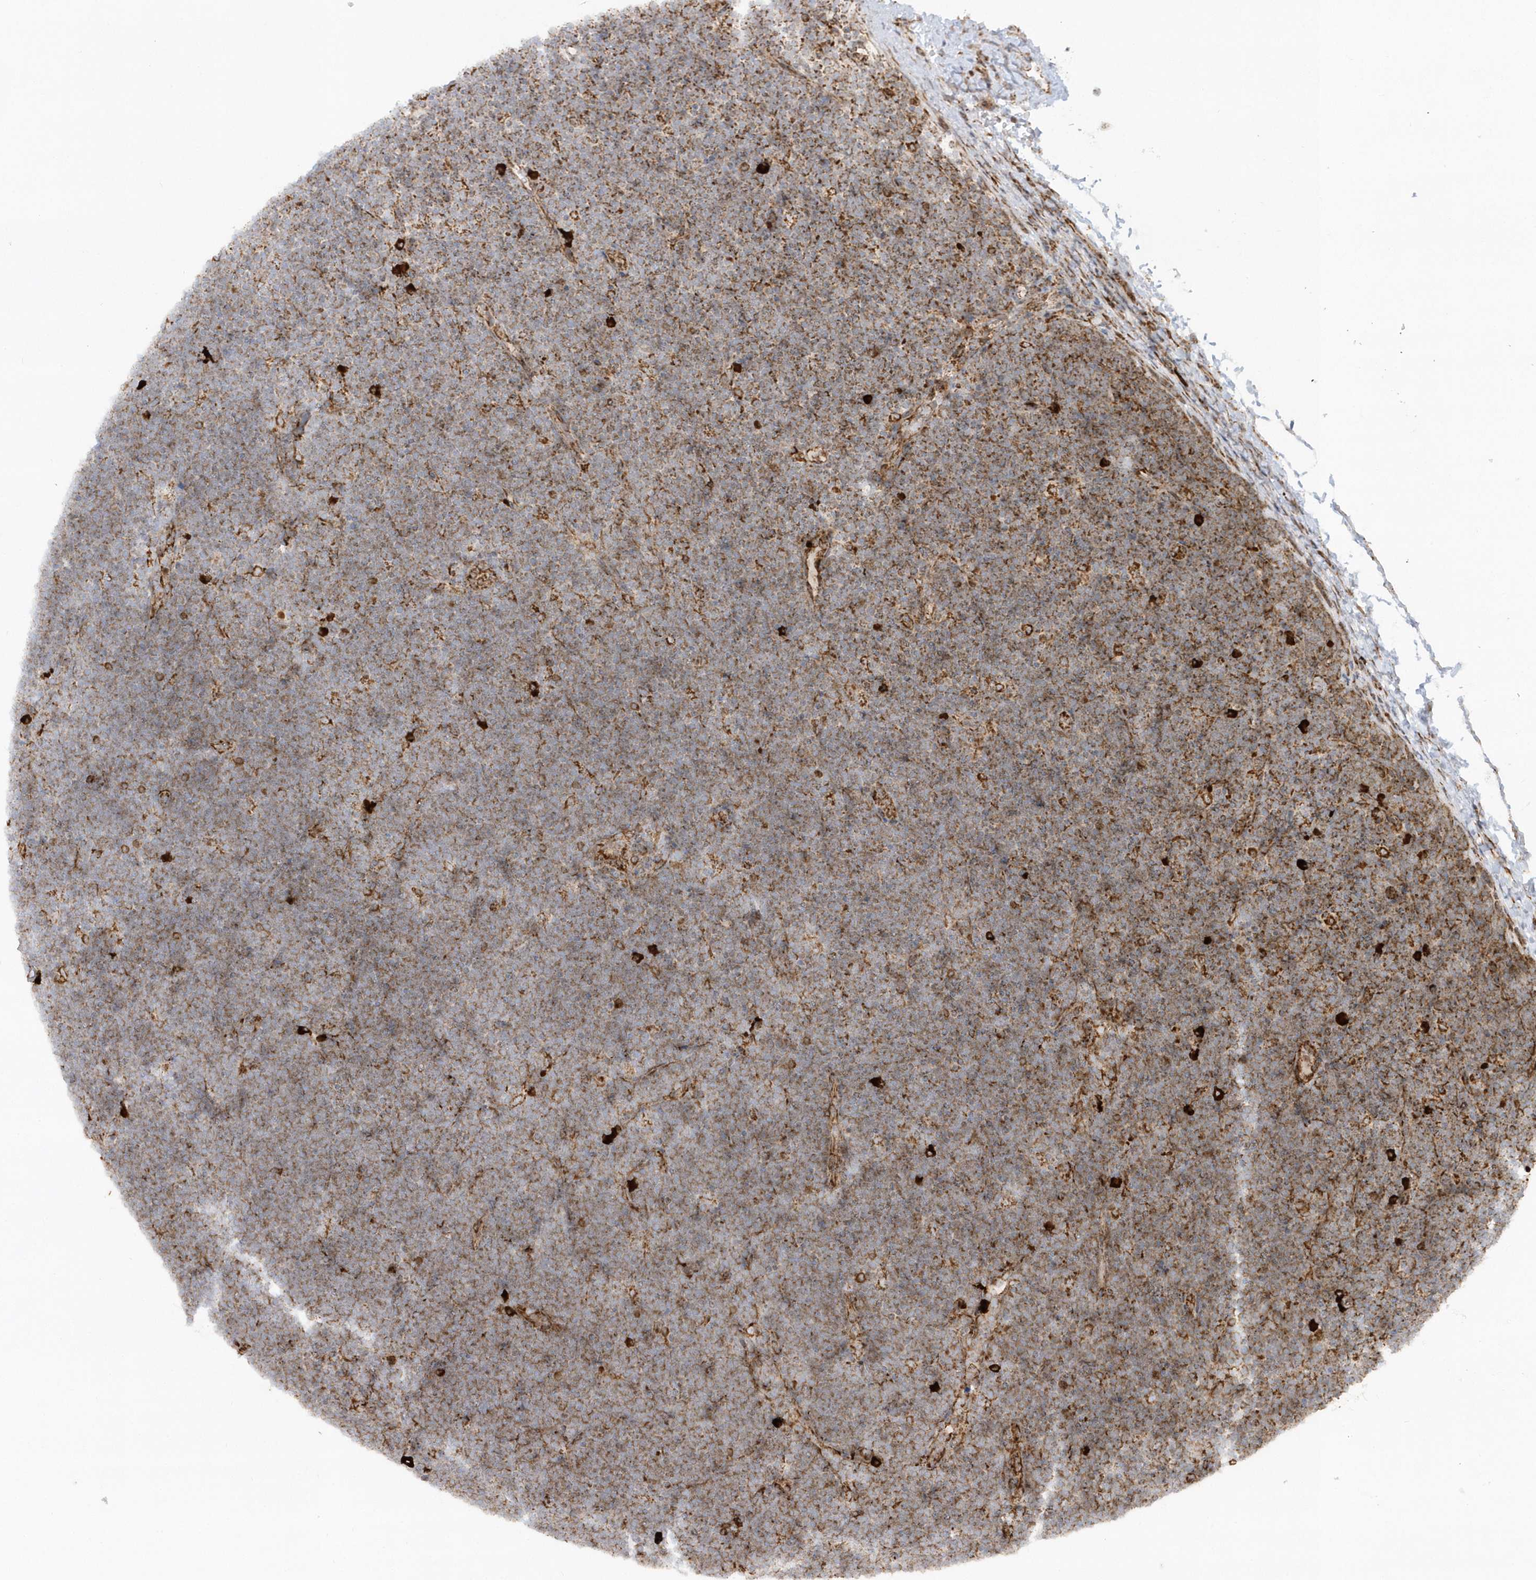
{"staining": {"intensity": "moderate", "quantity": "25%-75%", "location": "cytoplasmic/membranous"}, "tissue": "lymphoma", "cell_type": "Tumor cells", "image_type": "cancer", "snomed": [{"axis": "morphology", "description": "Malignant lymphoma, non-Hodgkin's type, High grade"}, {"axis": "topography", "description": "Lymph node"}], "caption": "Lymphoma stained with DAB IHC shows medium levels of moderate cytoplasmic/membranous positivity in about 25%-75% of tumor cells. Nuclei are stained in blue.", "gene": "SH3BP2", "patient": {"sex": "male", "age": 13}}